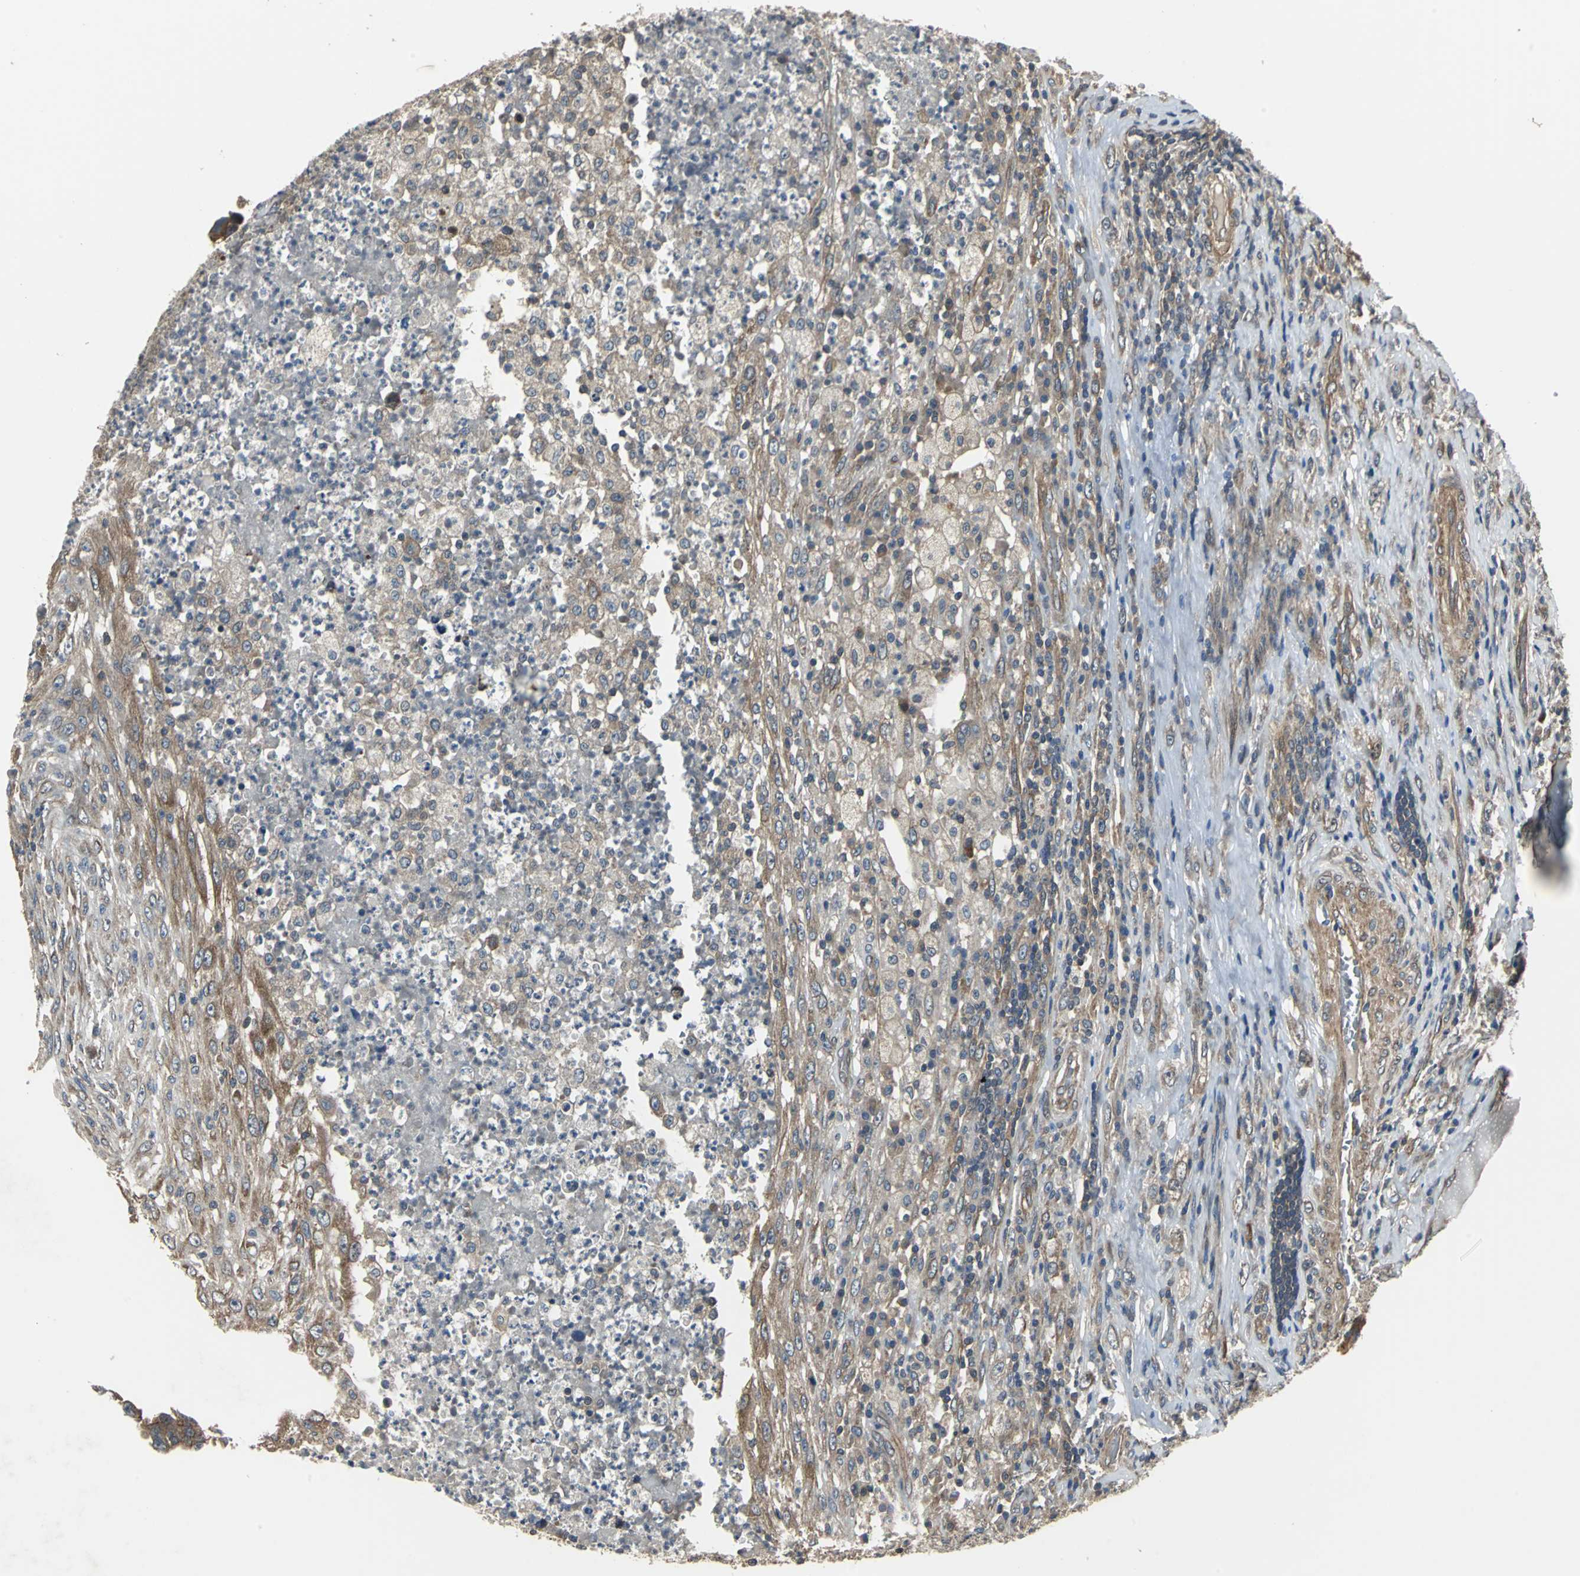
{"staining": {"intensity": "moderate", "quantity": ">75%", "location": "cytoplasmic/membranous"}, "tissue": "testis cancer", "cell_type": "Tumor cells", "image_type": "cancer", "snomed": [{"axis": "morphology", "description": "Necrosis, NOS"}, {"axis": "morphology", "description": "Carcinoma, Embryonal, NOS"}, {"axis": "topography", "description": "Testis"}], "caption": "Immunohistochemical staining of human embryonal carcinoma (testis) demonstrates moderate cytoplasmic/membranous protein positivity in approximately >75% of tumor cells. (Stains: DAB (3,3'-diaminobenzidine) in brown, nuclei in blue, Microscopy: brightfield microscopy at high magnification).", "gene": "PFDN1", "patient": {"sex": "male", "age": 19}}